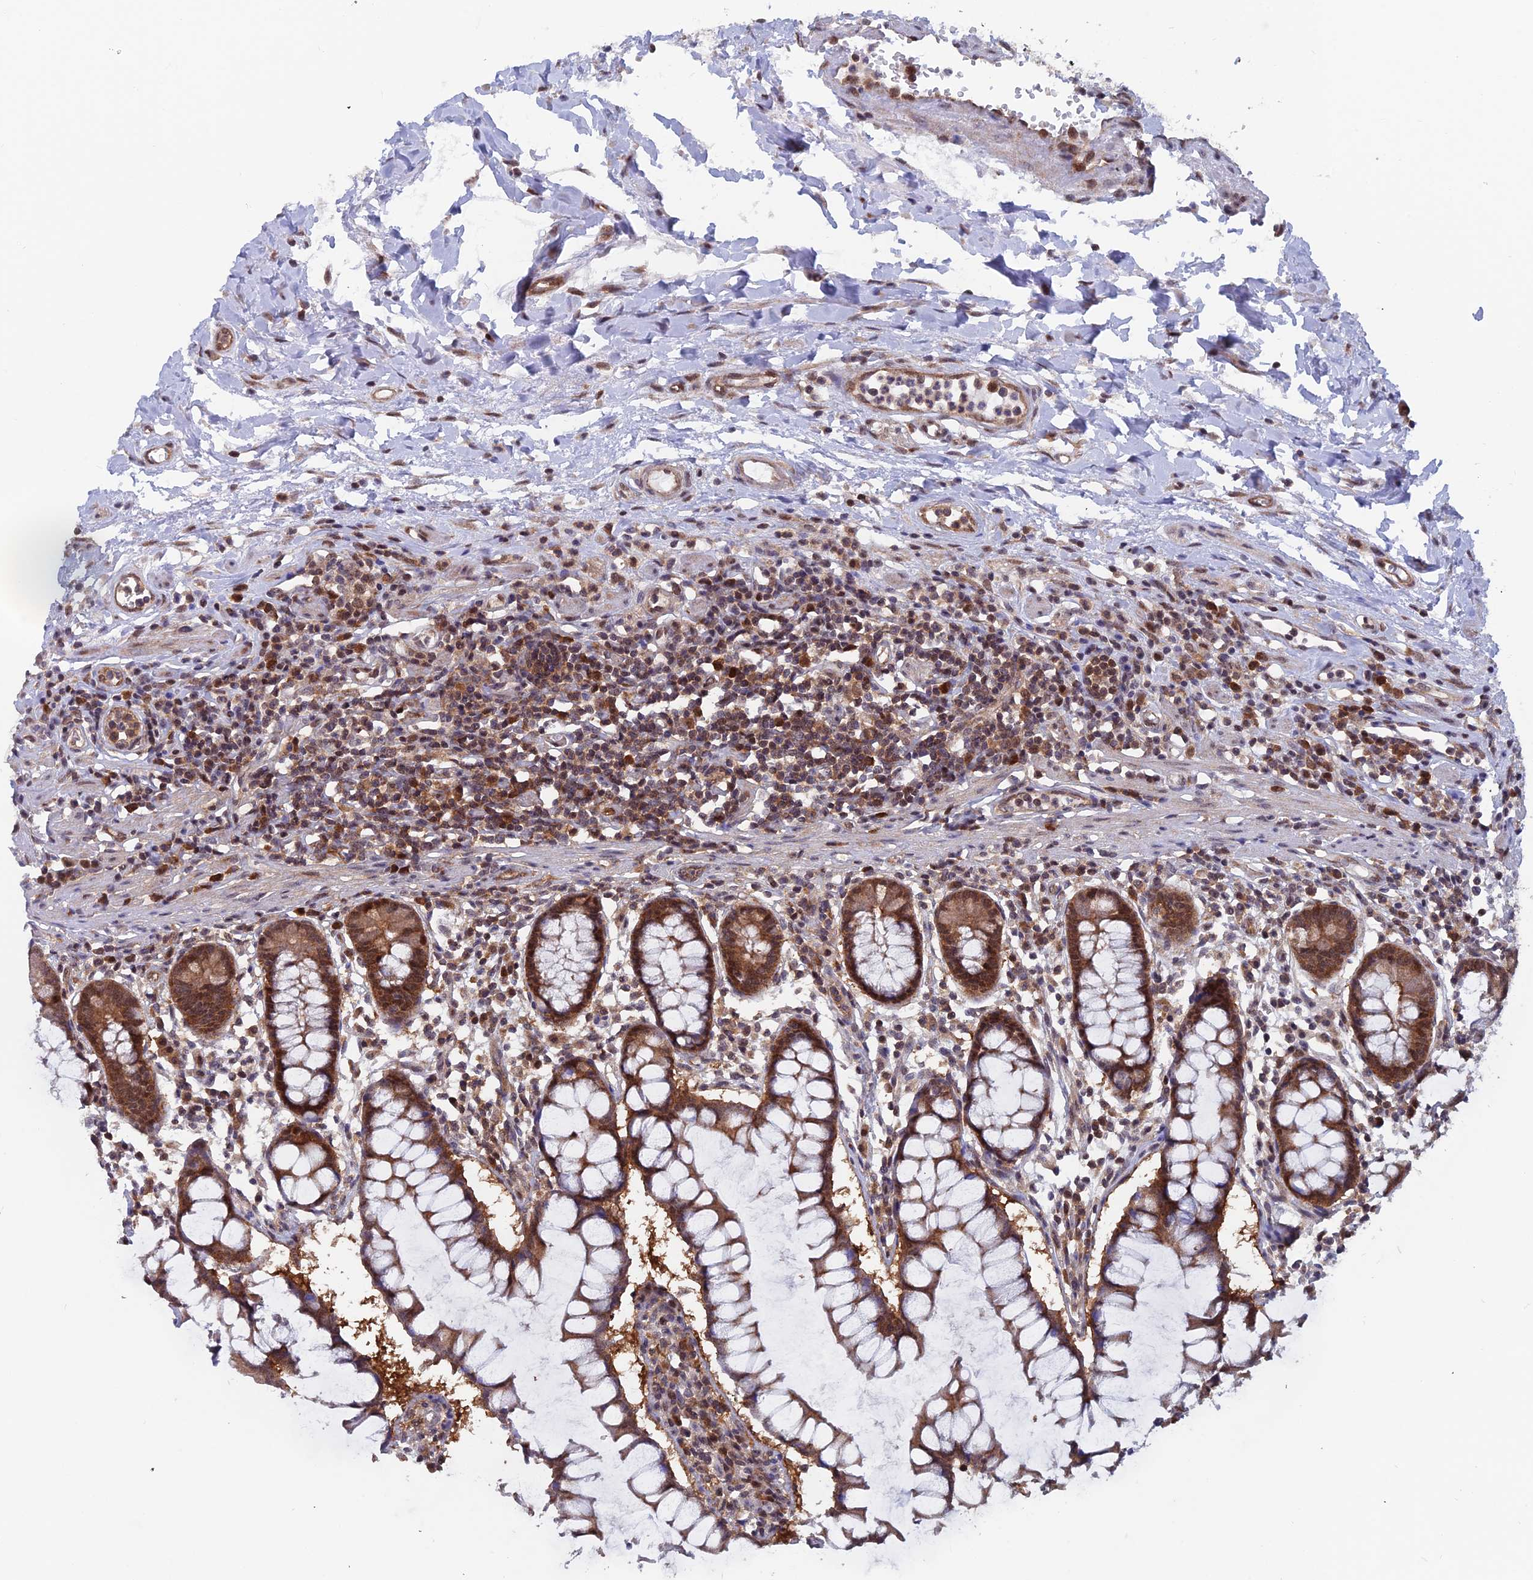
{"staining": {"intensity": "moderate", "quantity": ">75%", "location": "cytoplasmic/membranous,nuclear"}, "tissue": "colon", "cell_type": "Endothelial cells", "image_type": "normal", "snomed": [{"axis": "morphology", "description": "Normal tissue, NOS"}, {"axis": "morphology", "description": "Adenocarcinoma, NOS"}, {"axis": "topography", "description": "Colon"}], "caption": "Benign colon displays moderate cytoplasmic/membranous,nuclear positivity in approximately >75% of endothelial cells.", "gene": "IGBP1", "patient": {"sex": "female", "age": 55}}